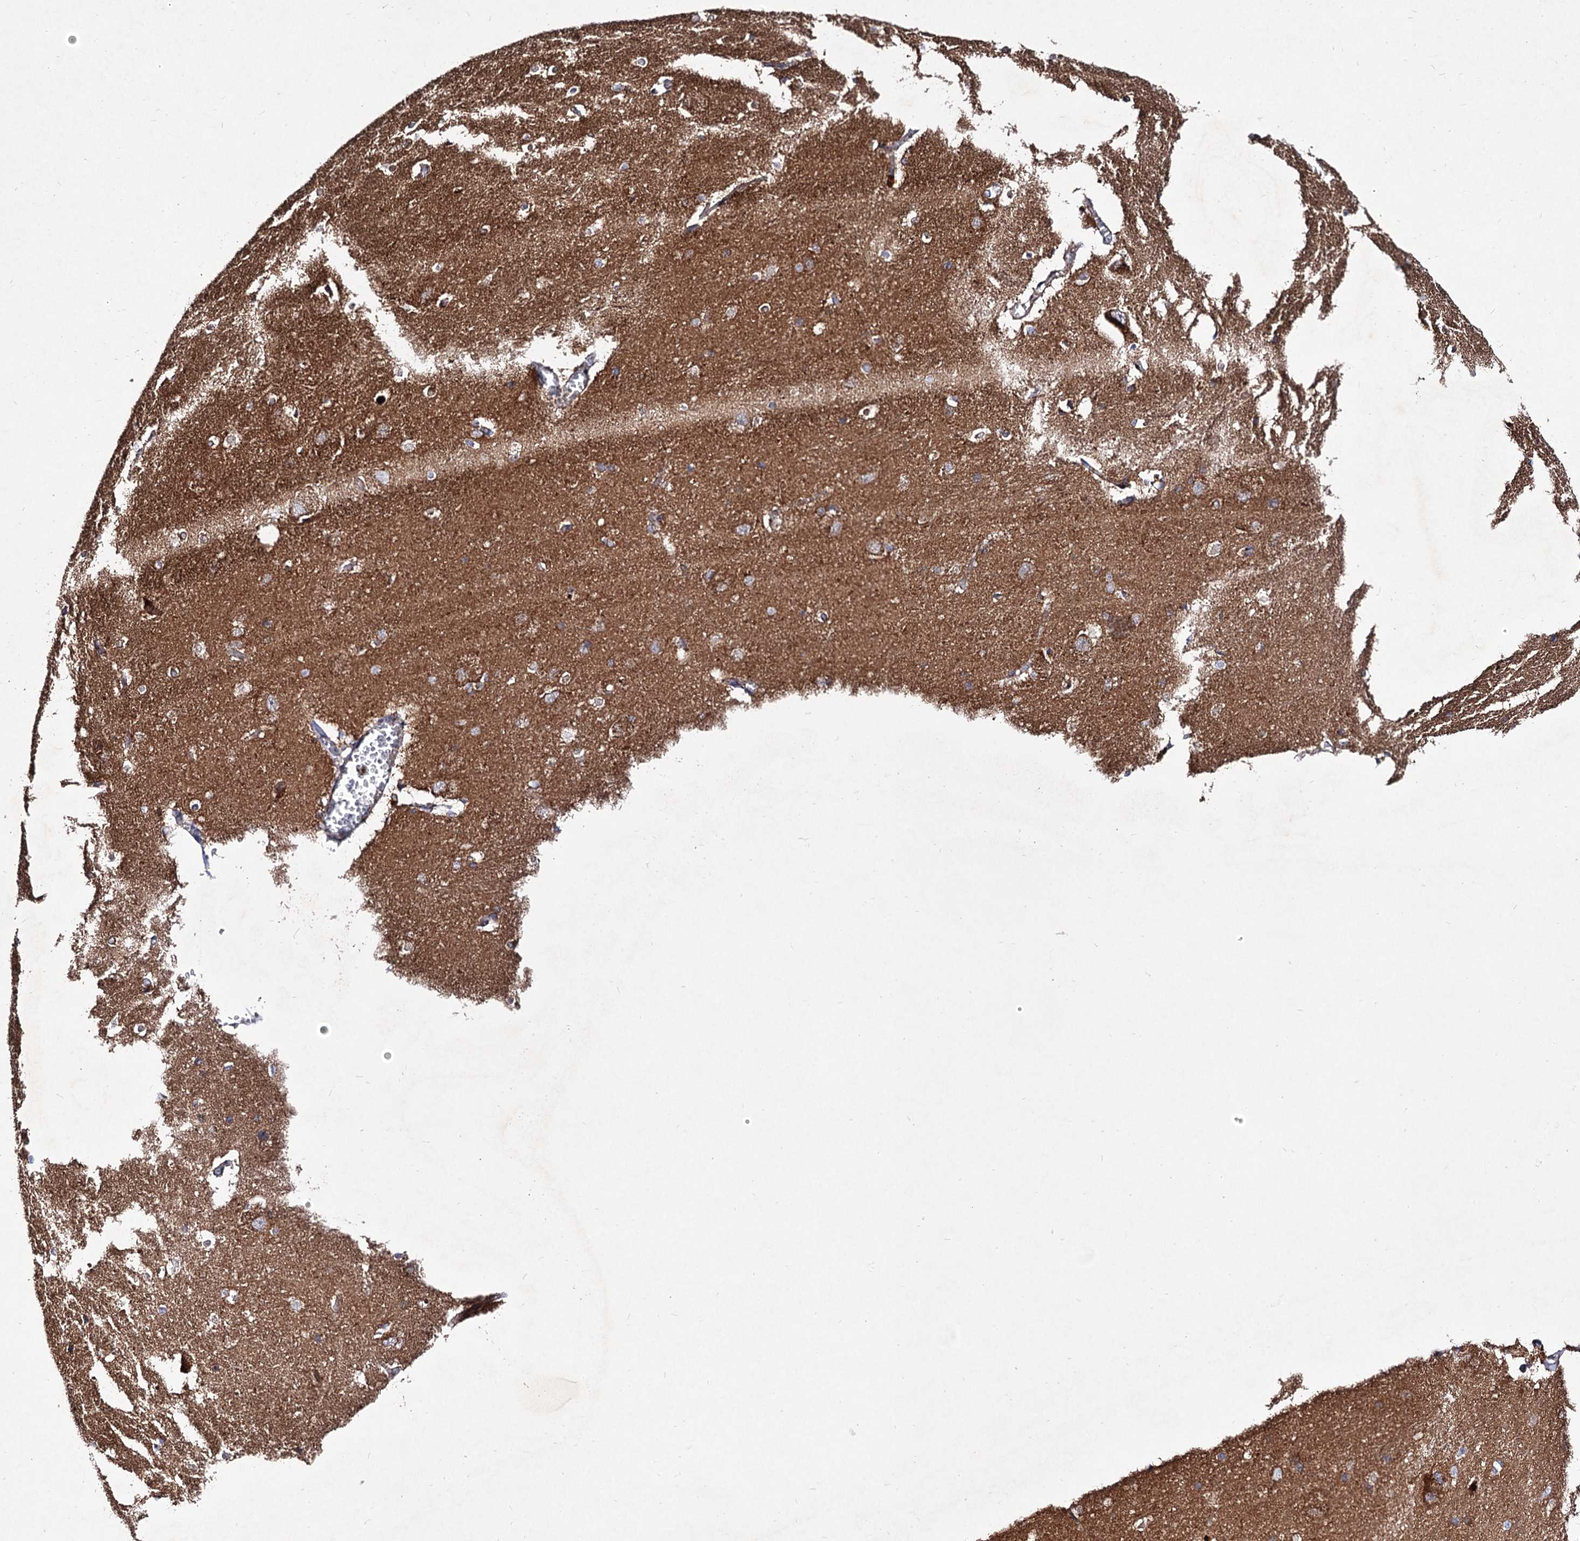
{"staining": {"intensity": "moderate", "quantity": "<25%", "location": "cytoplasmic/membranous"}, "tissue": "caudate", "cell_type": "Glial cells", "image_type": "normal", "snomed": [{"axis": "morphology", "description": "Normal tissue, NOS"}, {"axis": "topography", "description": "Lateral ventricle wall"}], "caption": "An IHC image of benign tissue is shown. Protein staining in brown shows moderate cytoplasmic/membranous positivity in caudate within glial cells. Immunohistochemistry stains the protein of interest in brown and the nuclei are stained blue.", "gene": "ACAD9", "patient": {"sex": "male", "age": 37}}